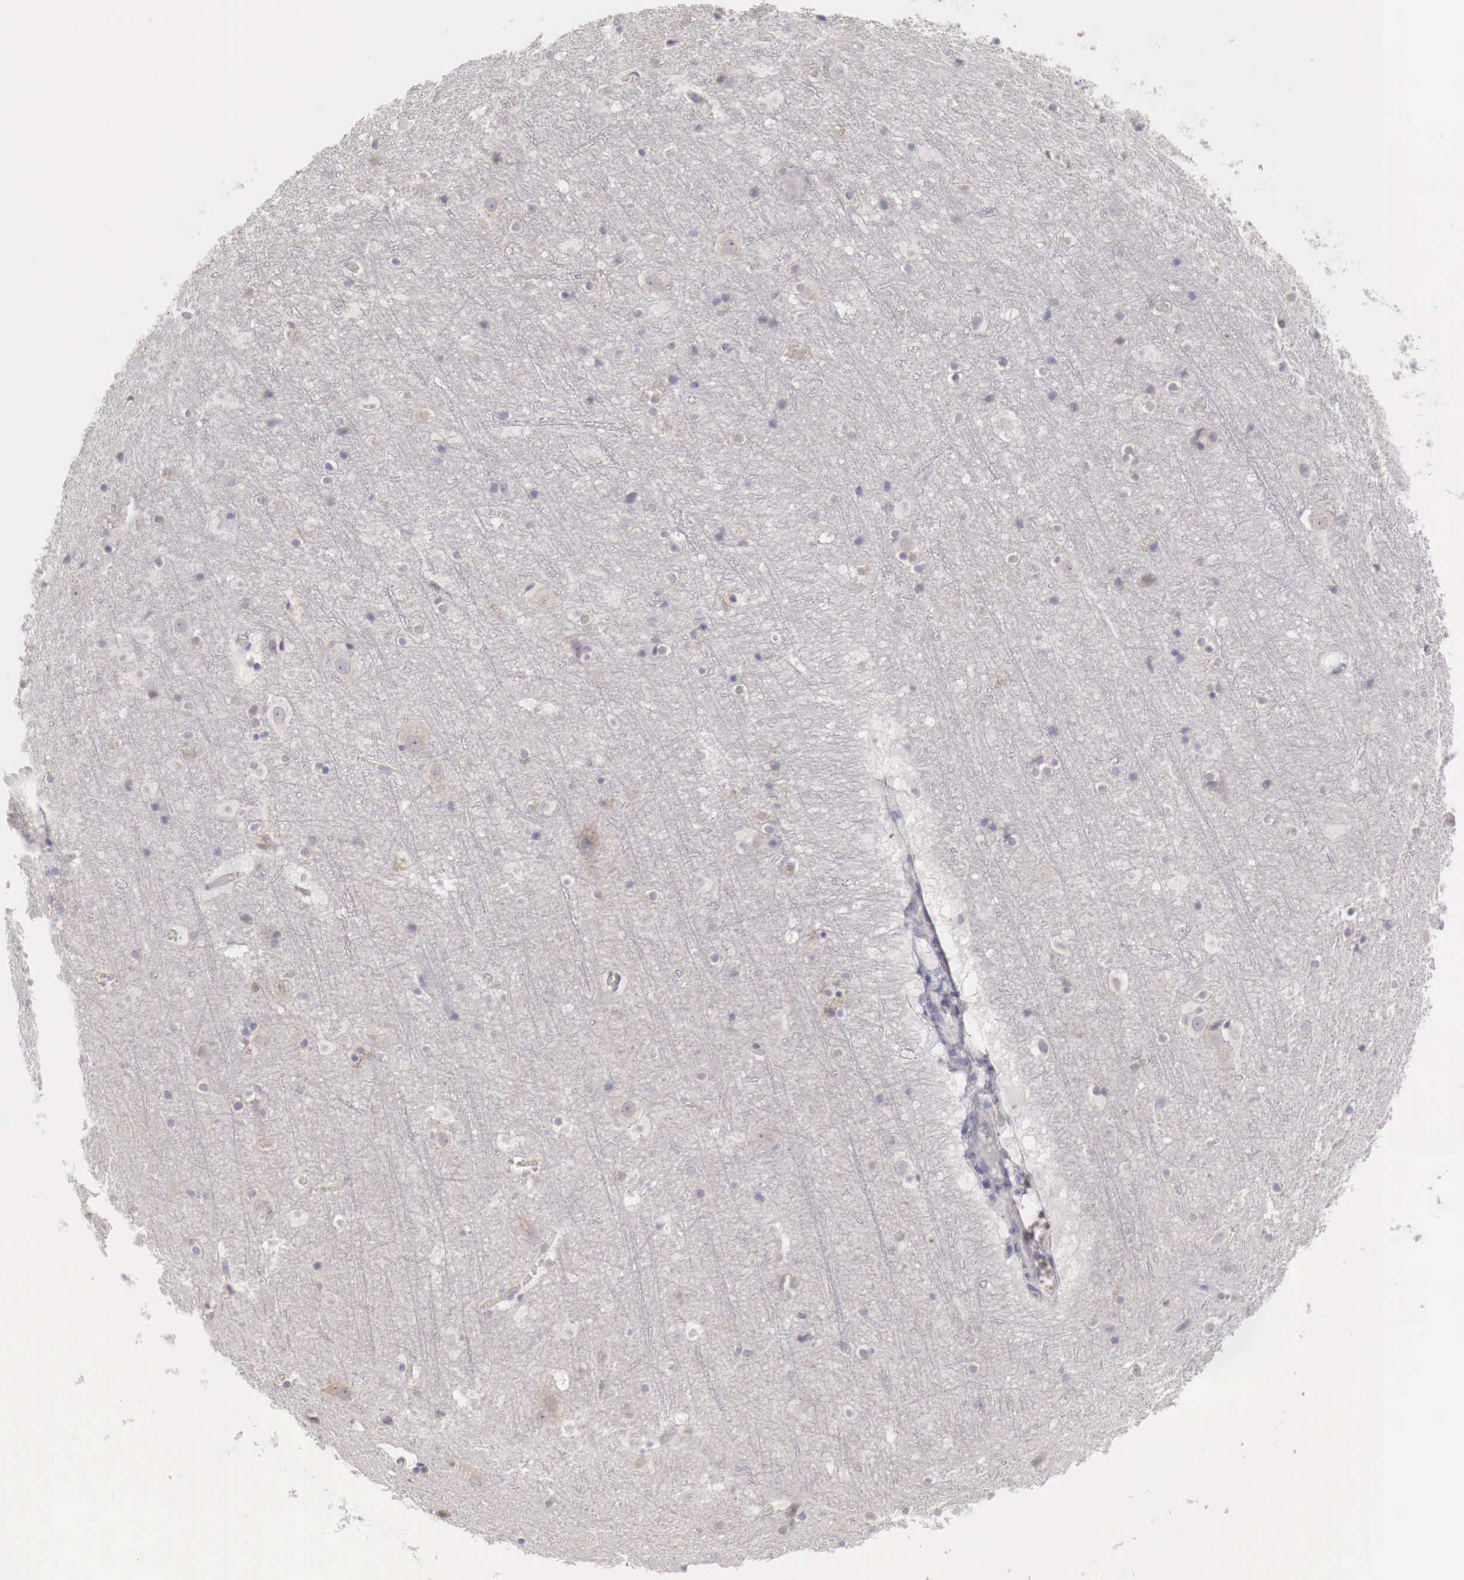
{"staining": {"intensity": "negative", "quantity": "none", "location": "none"}, "tissue": "cerebral cortex", "cell_type": "Endothelial cells", "image_type": "normal", "snomed": [{"axis": "morphology", "description": "Normal tissue, NOS"}, {"axis": "topography", "description": "Cerebral cortex"}], "caption": "Endothelial cells show no significant protein positivity in normal cerebral cortex.", "gene": "NSDHL", "patient": {"sex": "male", "age": 45}}